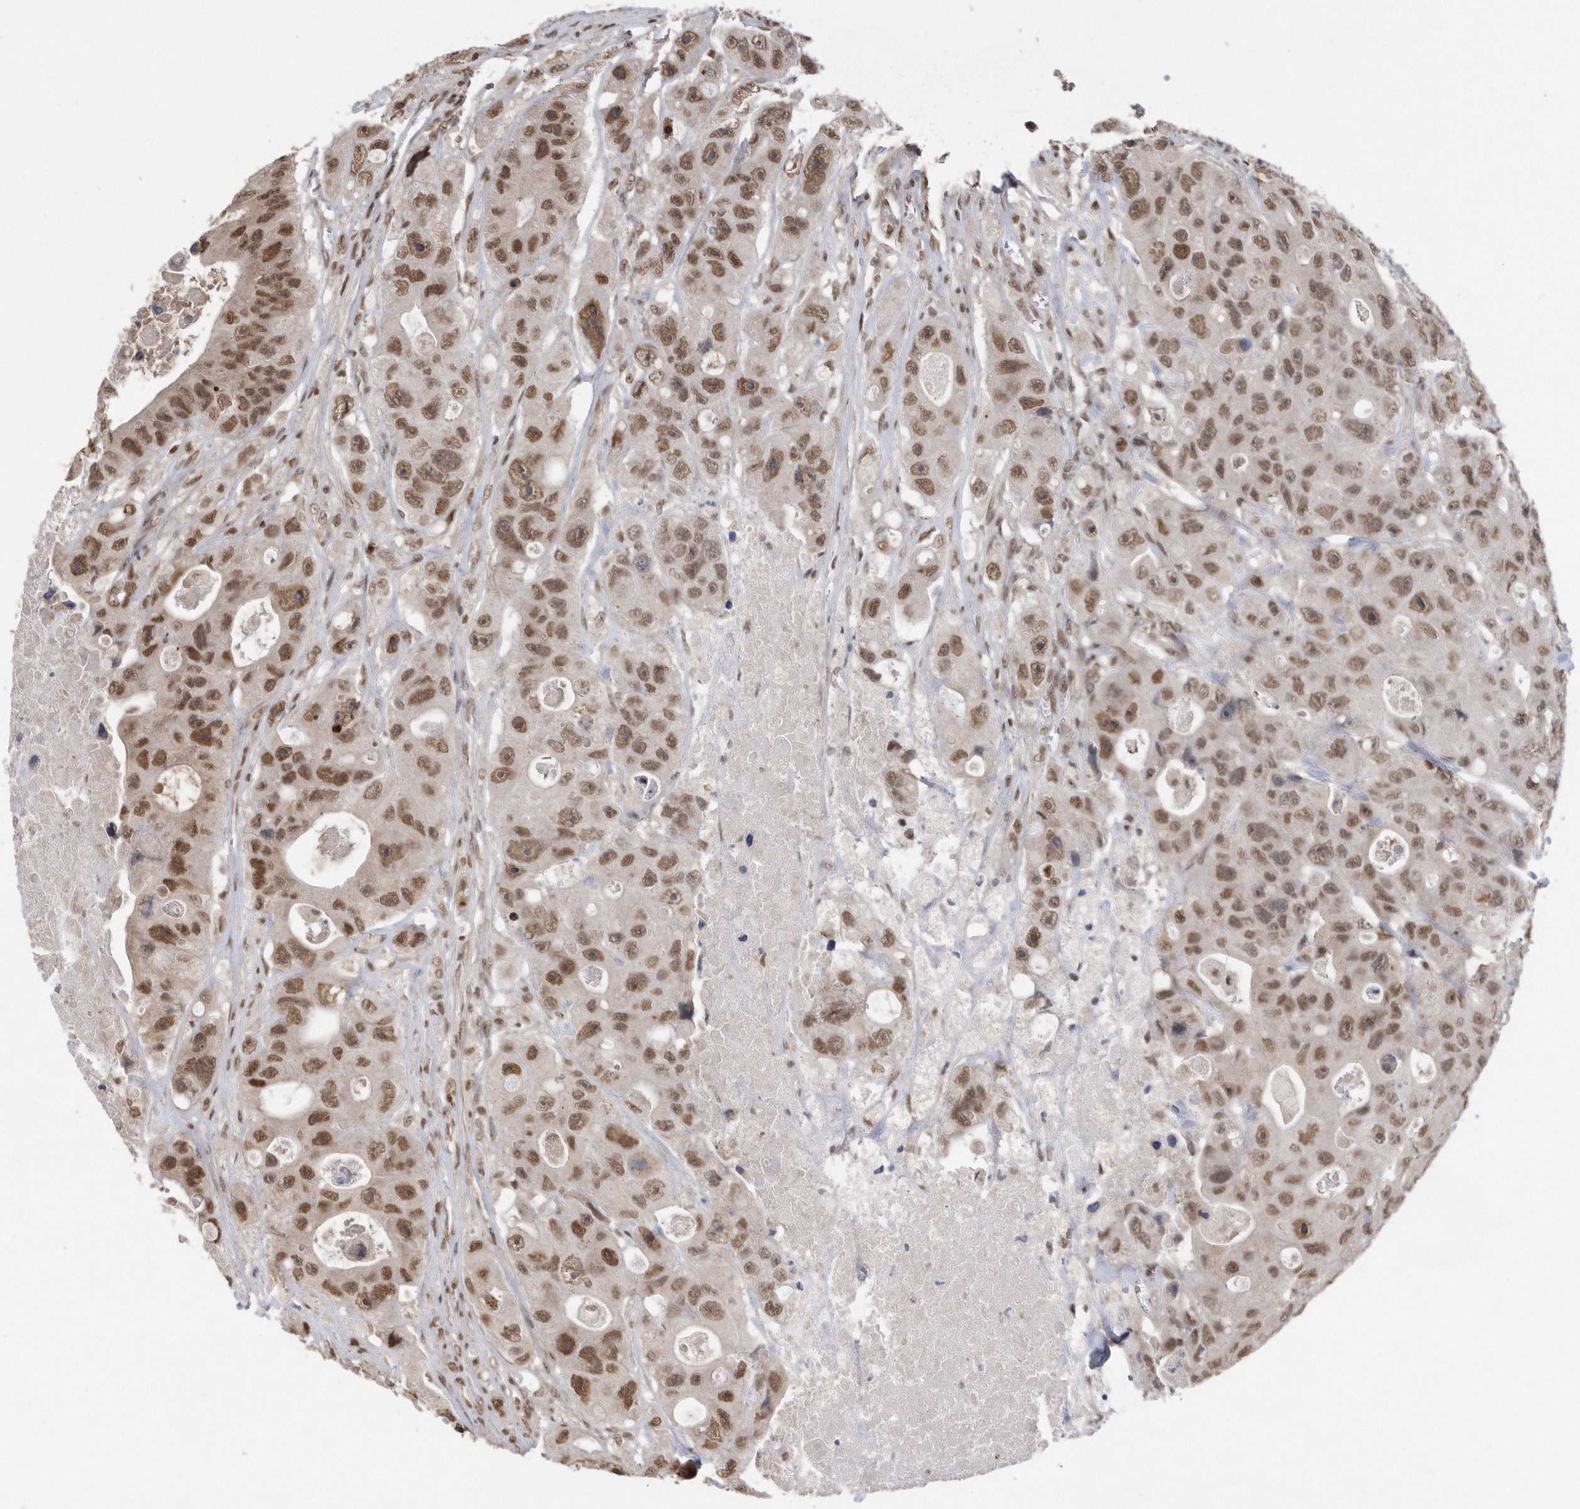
{"staining": {"intensity": "moderate", "quantity": ">75%", "location": "nuclear"}, "tissue": "colorectal cancer", "cell_type": "Tumor cells", "image_type": "cancer", "snomed": [{"axis": "morphology", "description": "Adenocarcinoma, NOS"}, {"axis": "topography", "description": "Colon"}], "caption": "The histopathology image reveals immunohistochemical staining of colorectal cancer. There is moderate nuclear staining is identified in about >75% of tumor cells.", "gene": "TDRD3", "patient": {"sex": "female", "age": 46}}